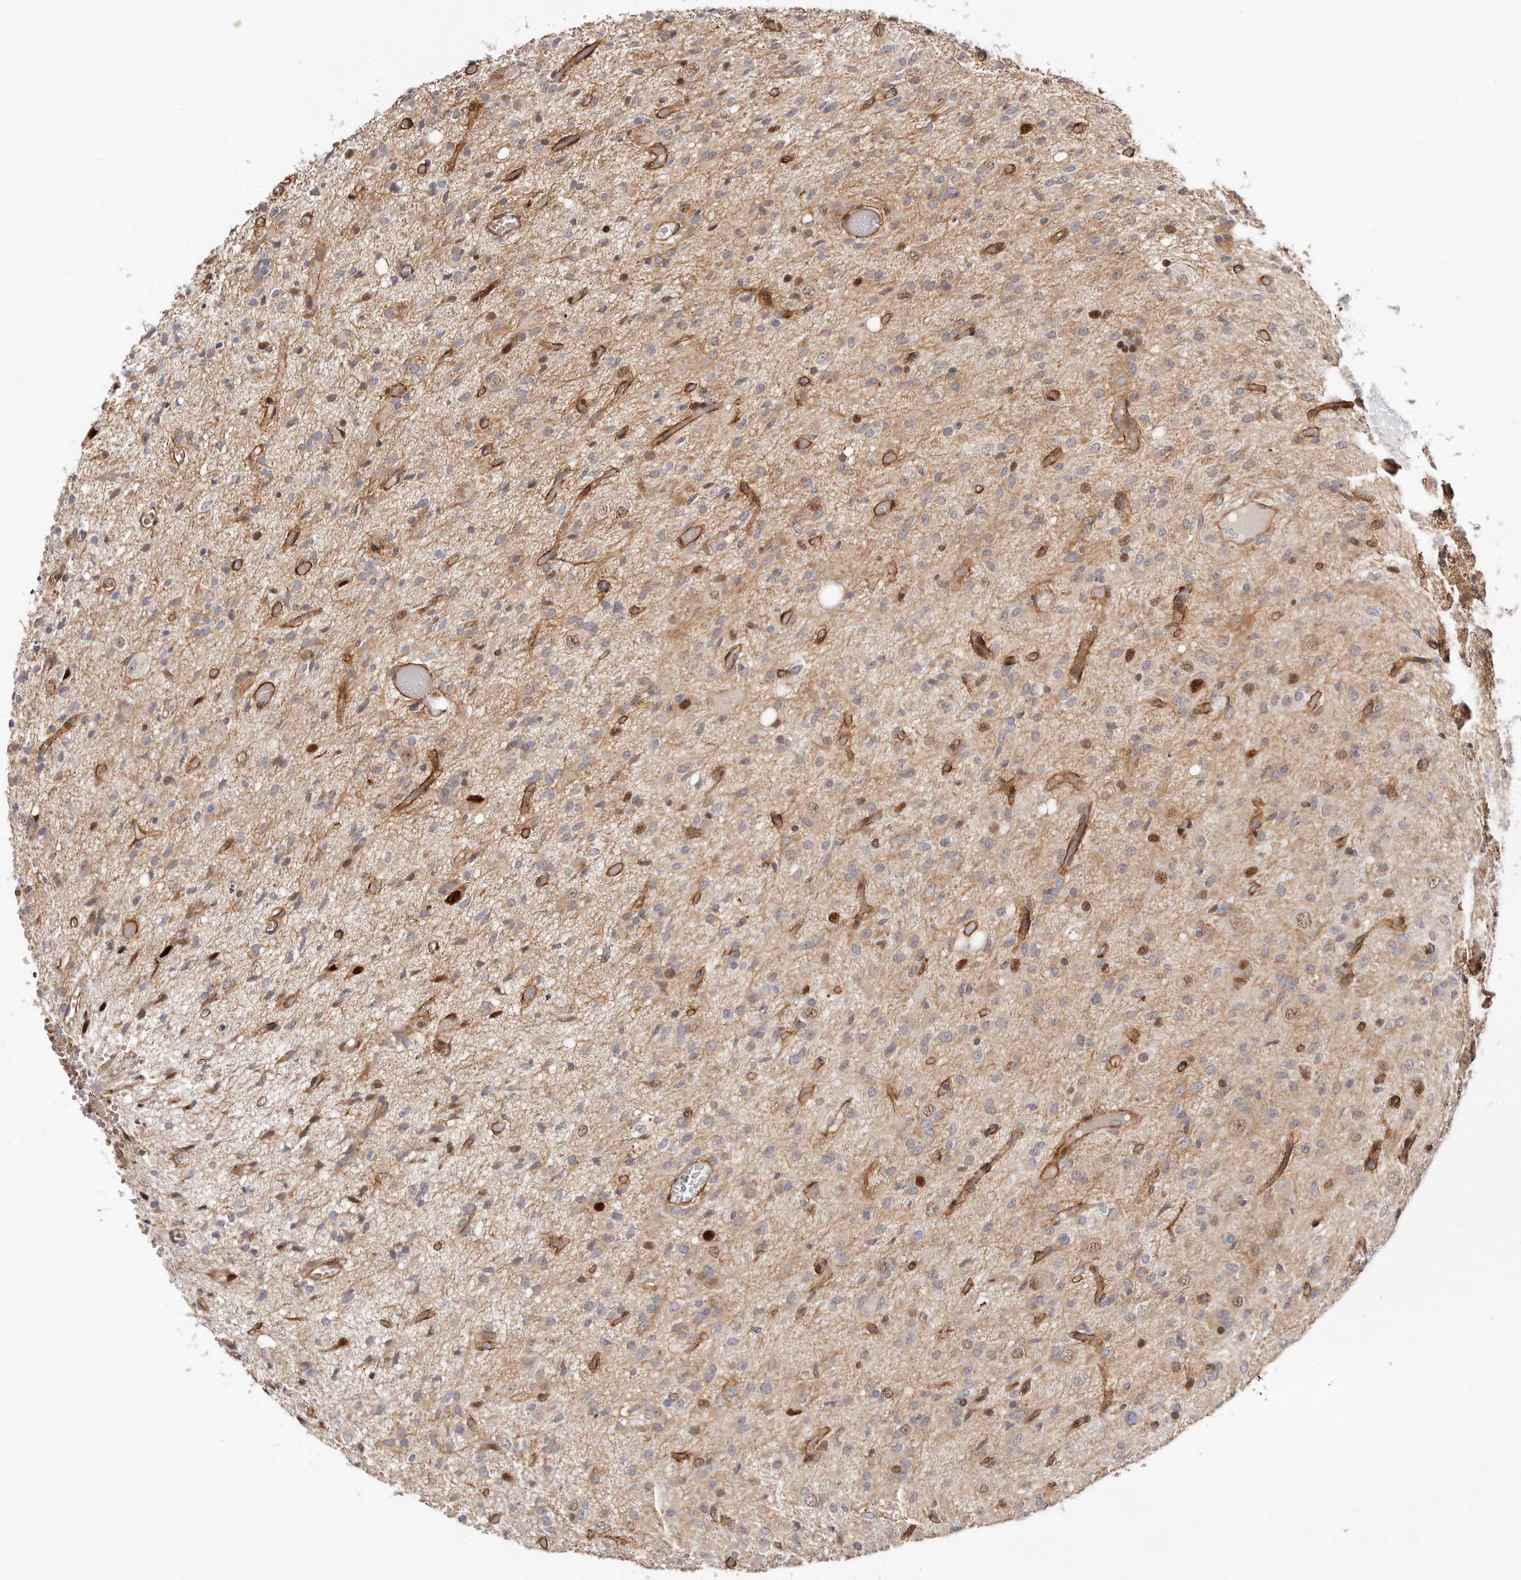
{"staining": {"intensity": "moderate", "quantity": "<25%", "location": "nuclear"}, "tissue": "glioma", "cell_type": "Tumor cells", "image_type": "cancer", "snomed": [{"axis": "morphology", "description": "Glioma, malignant, High grade"}, {"axis": "topography", "description": "Brain"}], "caption": "Brown immunohistochemical staining in human glioma reveals moderate nuclear positivity in about <25% of tumor cells.", "gene": "EPHX3", "patient": {"sex": "female", "age": 59}}